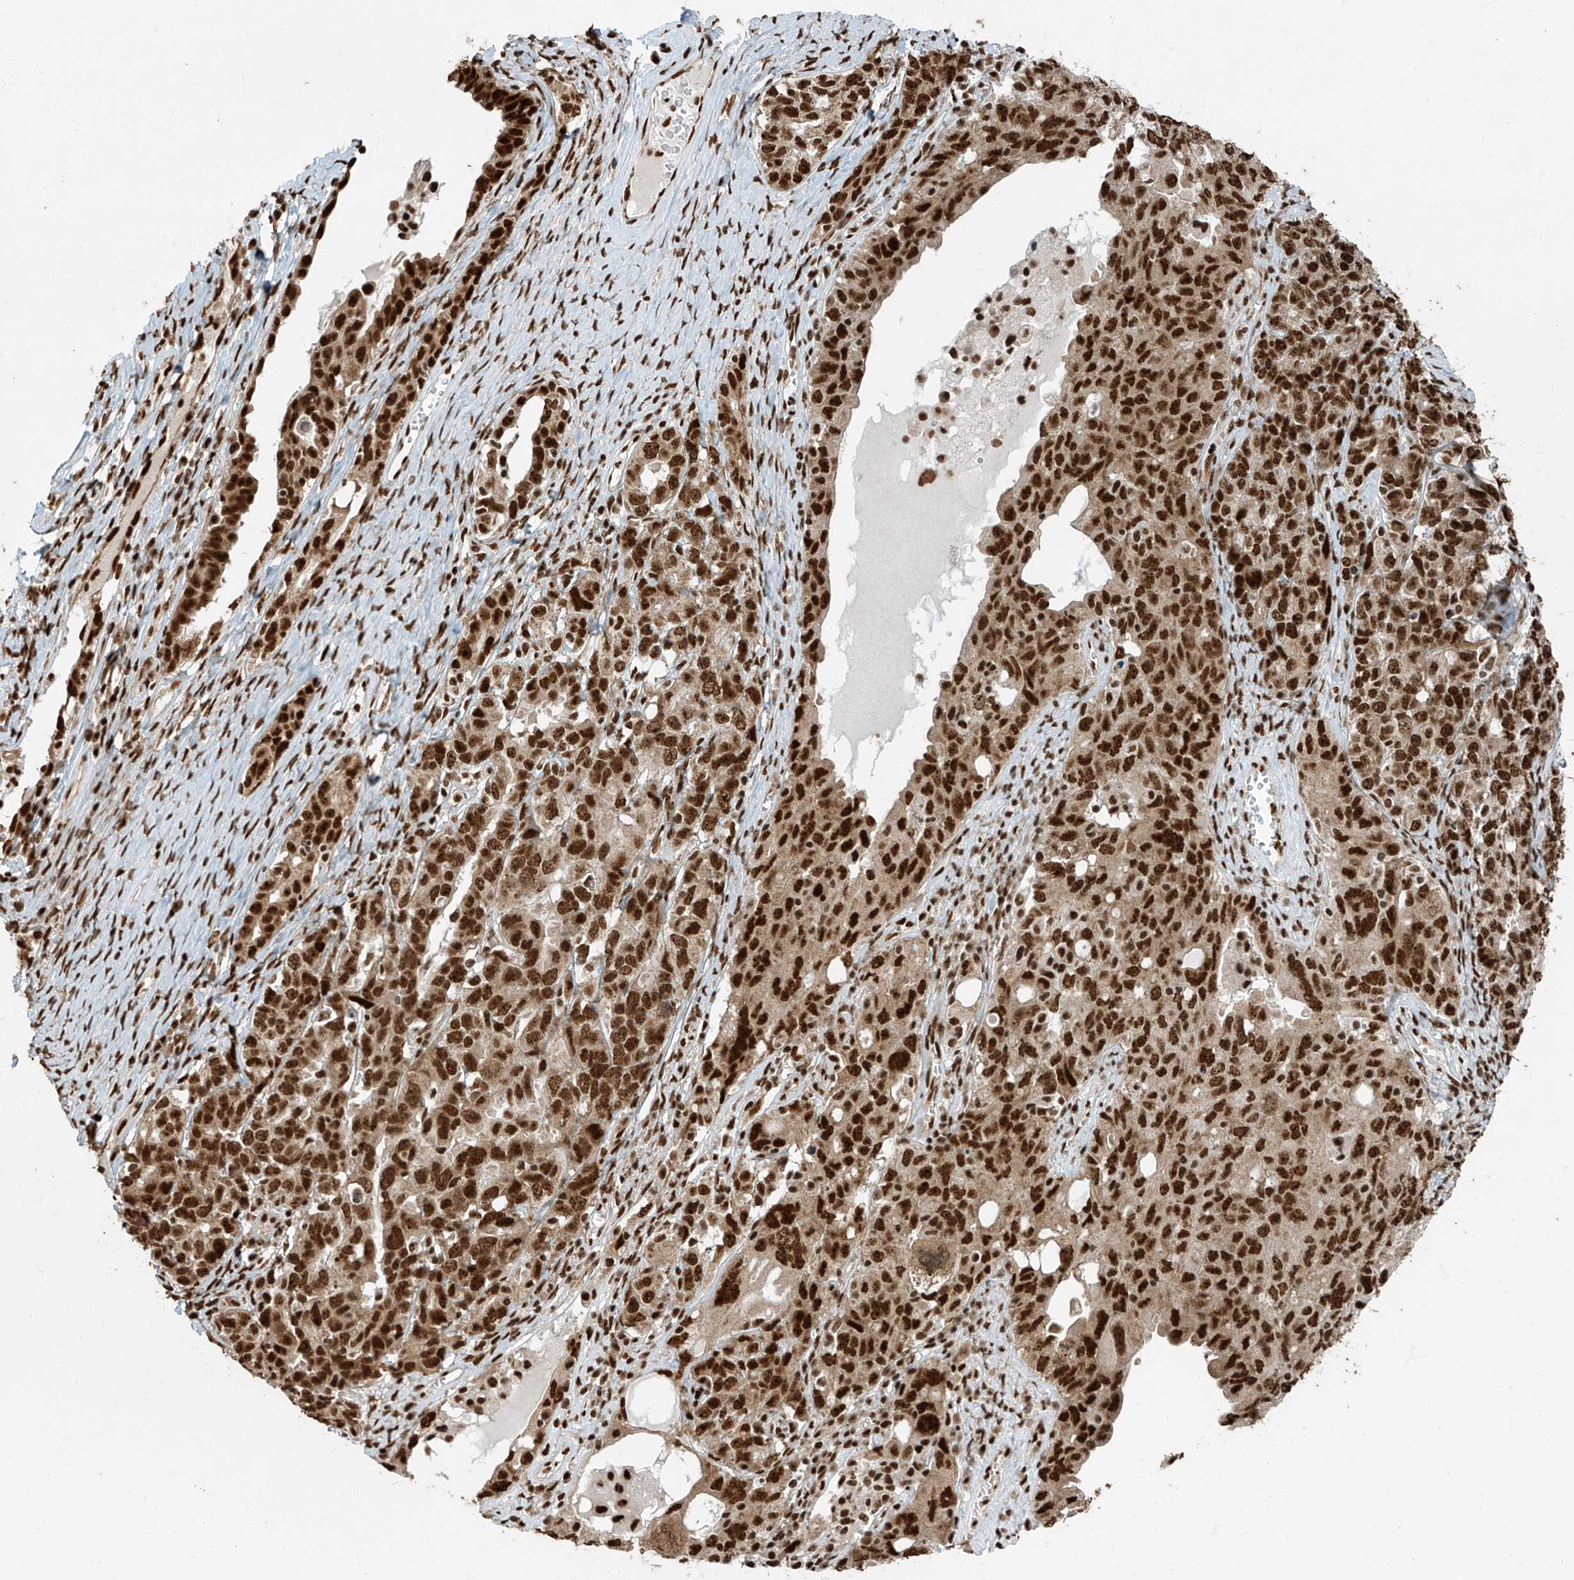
{"staining": {"intensity": "strong", "quantity": ">75%", "location": "nuclear"}, "tissue": "ovarian cancer", "cell_type": "Tumor cells", "image_type": "cancer", "snomed": [{"axis": "morphology", "description": "Carcinoma, endometroid"}, {"axis": "topography", "description": "Ovary"}], "caption": "Ovarian cancer stained with a protein marker exhibits strong staining in tumor cells.", "gene": "FAM193B", "patient": {"sex": "female", "age": 62}}